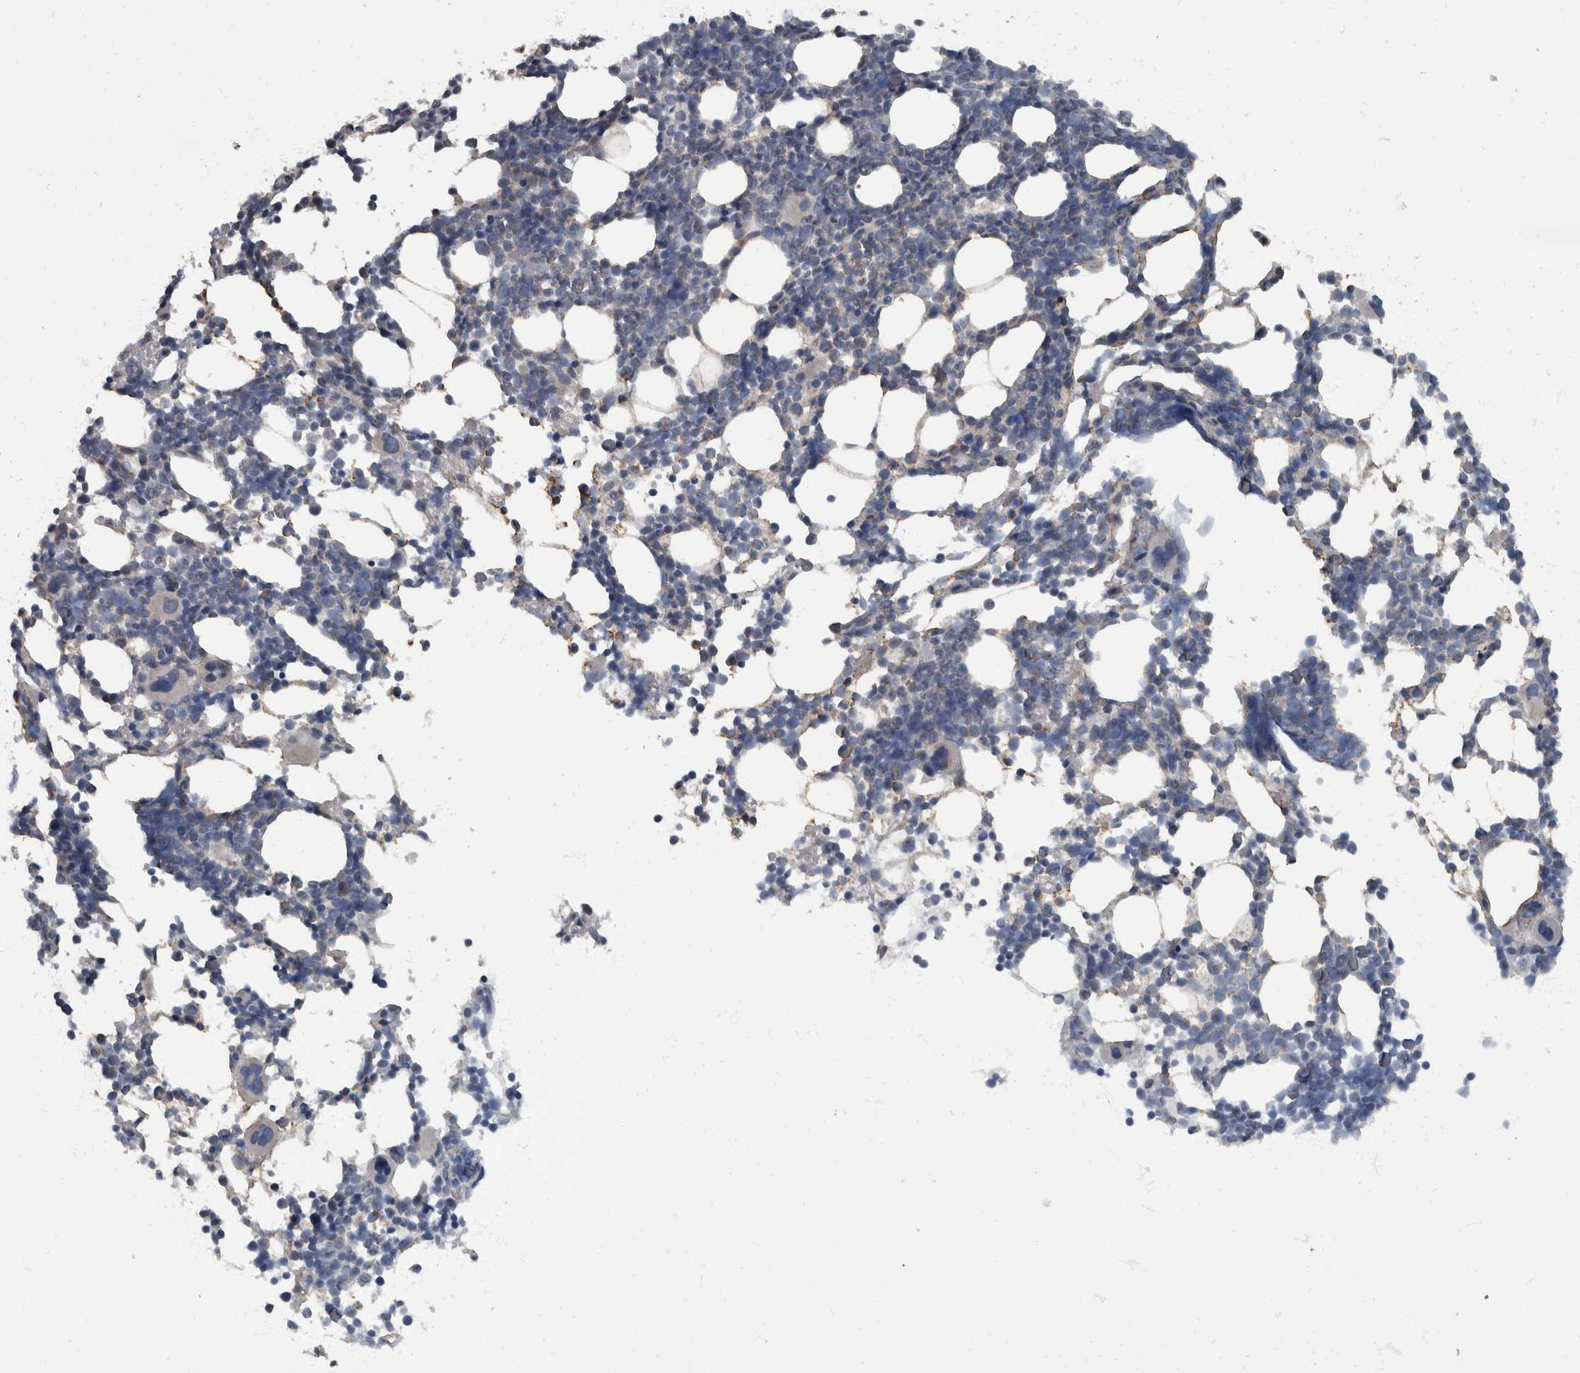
{"staining": {"intensity": "negative", "quantity": "none", "location": "none"}, "tissue": "bone marrow", "cell_type": "Hematopoietic cells", "image_type": "normal", "snomed": [{"axis": "morphology", "description": "Normal tissue, NOS"}, {"axis": "morphology", "description": "Inflammation, NOS"}, {"axis": "topography", "description": "Bone marrow"}], "caption": "Immunohistochemical staining of benign bone marrow exhibits no significant positivity in hematopoietic cells.", "gene": "RABGGTB", "patient": {"sex": "male", "age": 21}}